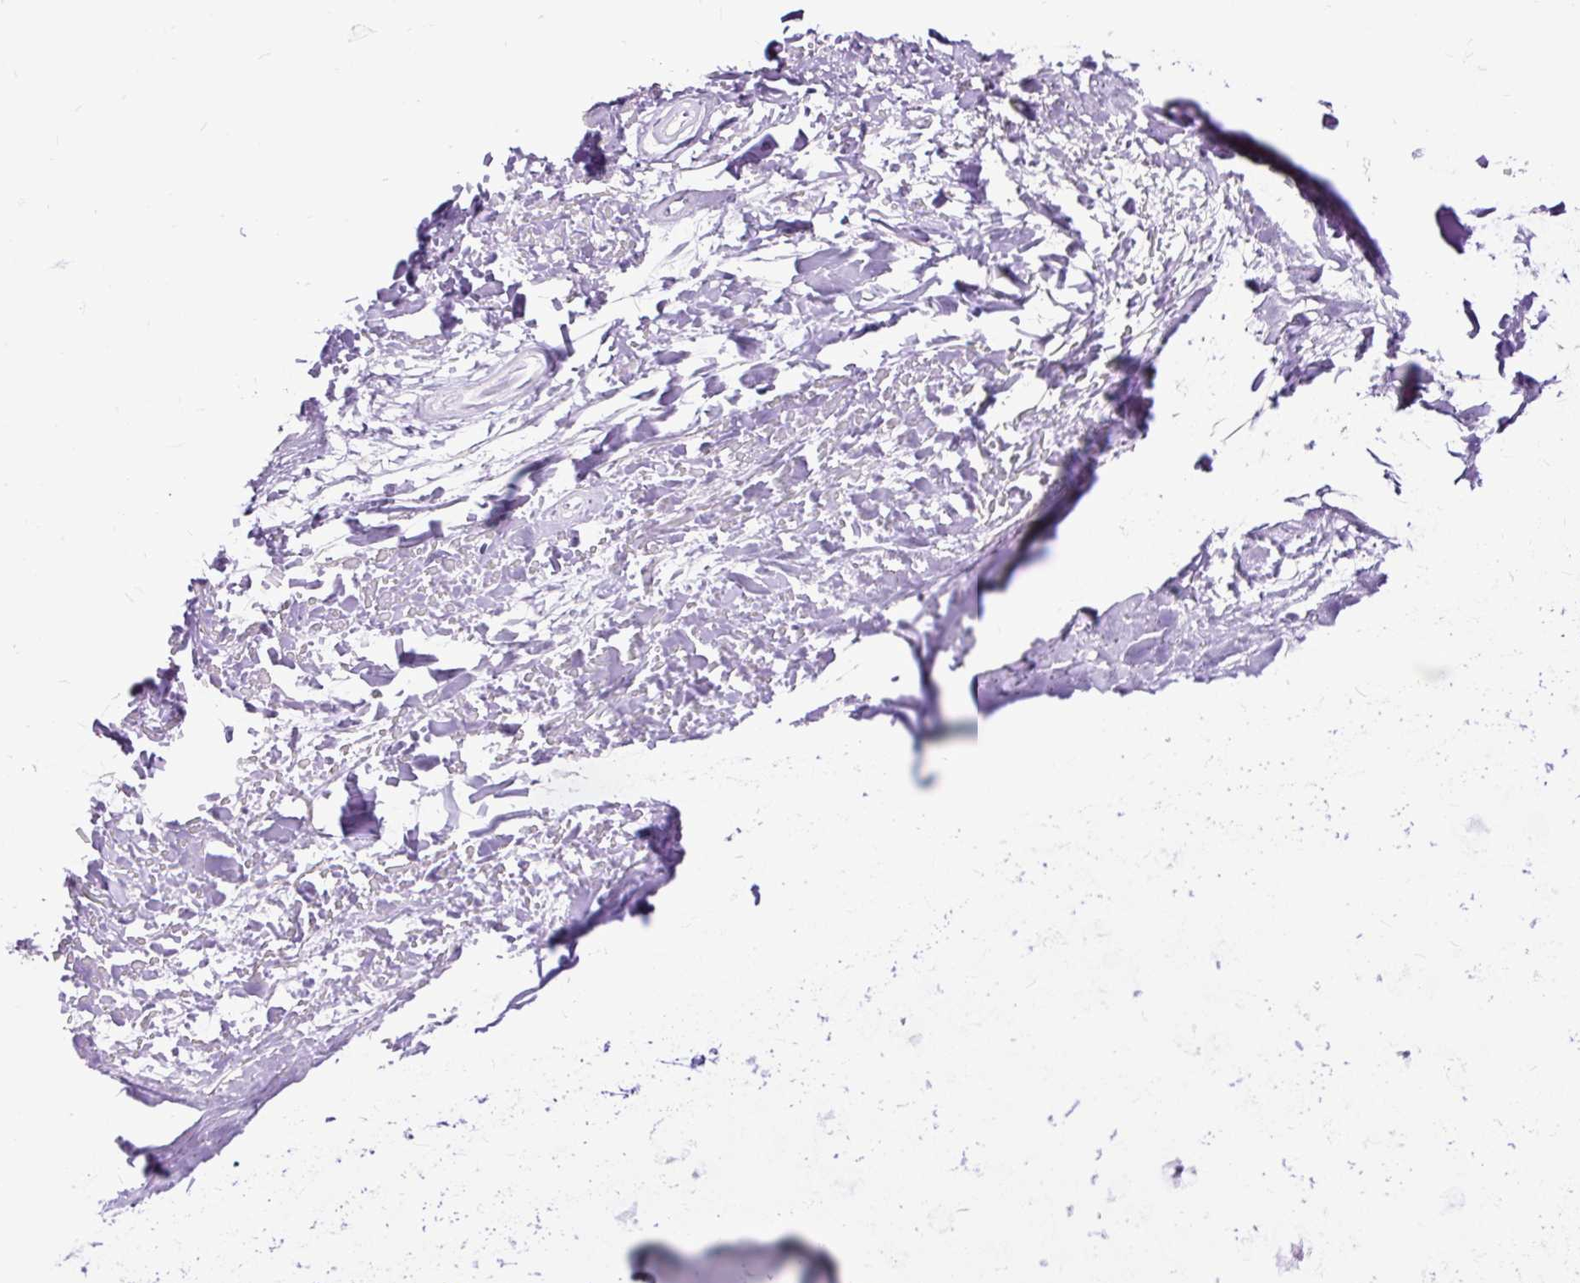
{"staining": {"intensity": "negative", "quantity": "none", "location": "none"}, "tissue": "soft tissue", "cell_type": "Chondrocytes", "image_type": "normal", "snomed": [{"axis": "morphology", "description": "Normal tissue, NOS"}, {"axis": "topography", "description": "Cartilage tissue"}], "caption": "This is an immunohistochemistry histopathology image of benign soft tissue. There is no staining in chondrocytes.", "gene": "RPS5", "patient": {"sex": "male", "age": 57}}